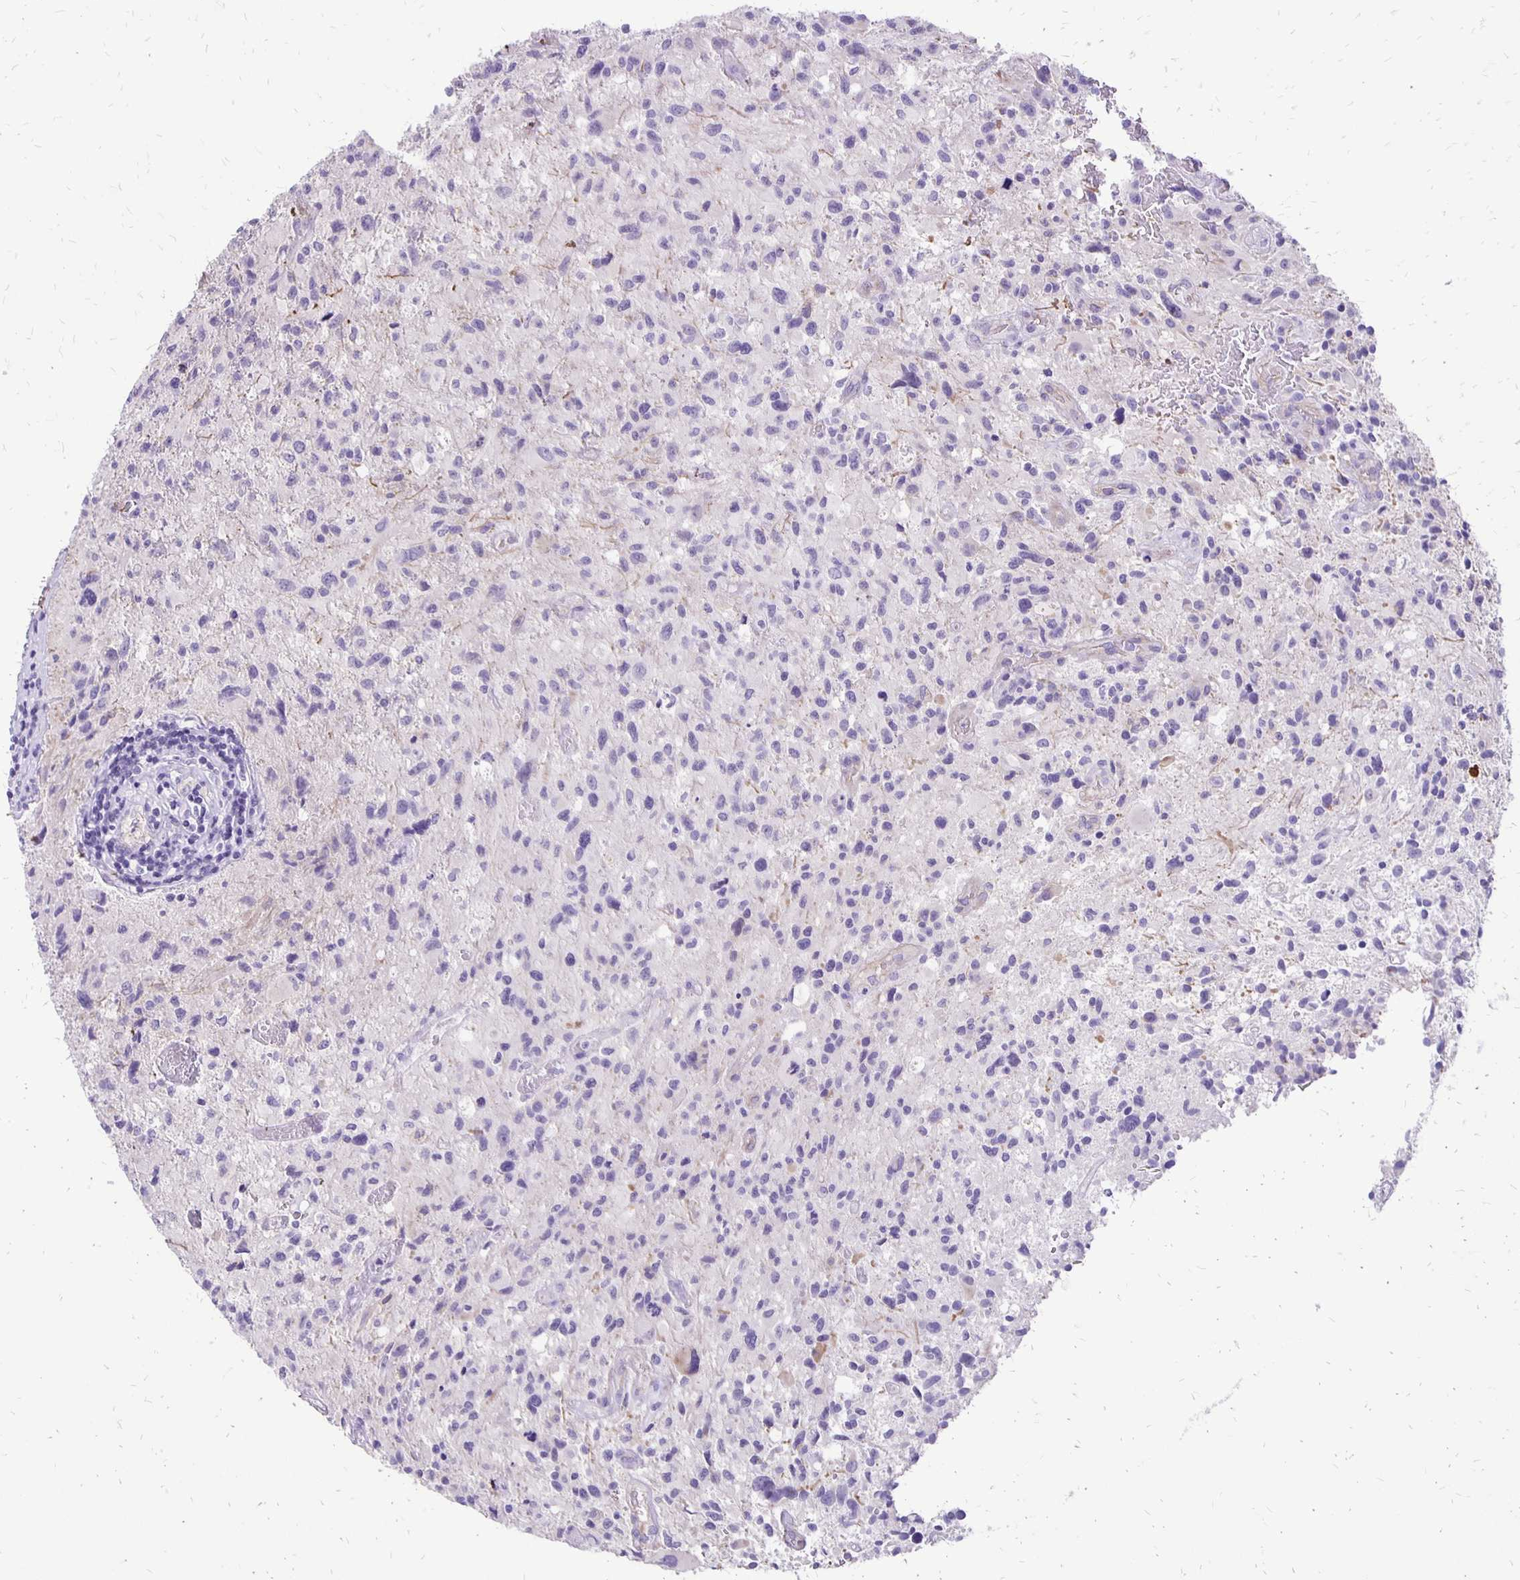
{"staining": {"intensity": "negative", "quantity": "none", "location": "none"}, "tissue": "glioma", "cell_type": "Tumor cells", "image_type": "cancer", "snomed": [{"axis": "morphology", "description": "Glioma, malignant, High grade"}, {"axis": "topography", "description": "Brain"}], "caption": "The photomicrograph exhibits no significant expression in tumor cells of malignant high-grade glioma. The staining is performed using DAB brown chromogen with nuclei counter-stained in using hematoxylin.", "gene": "ANKRD45", "patient": {"sex": "male", "age": 63}}